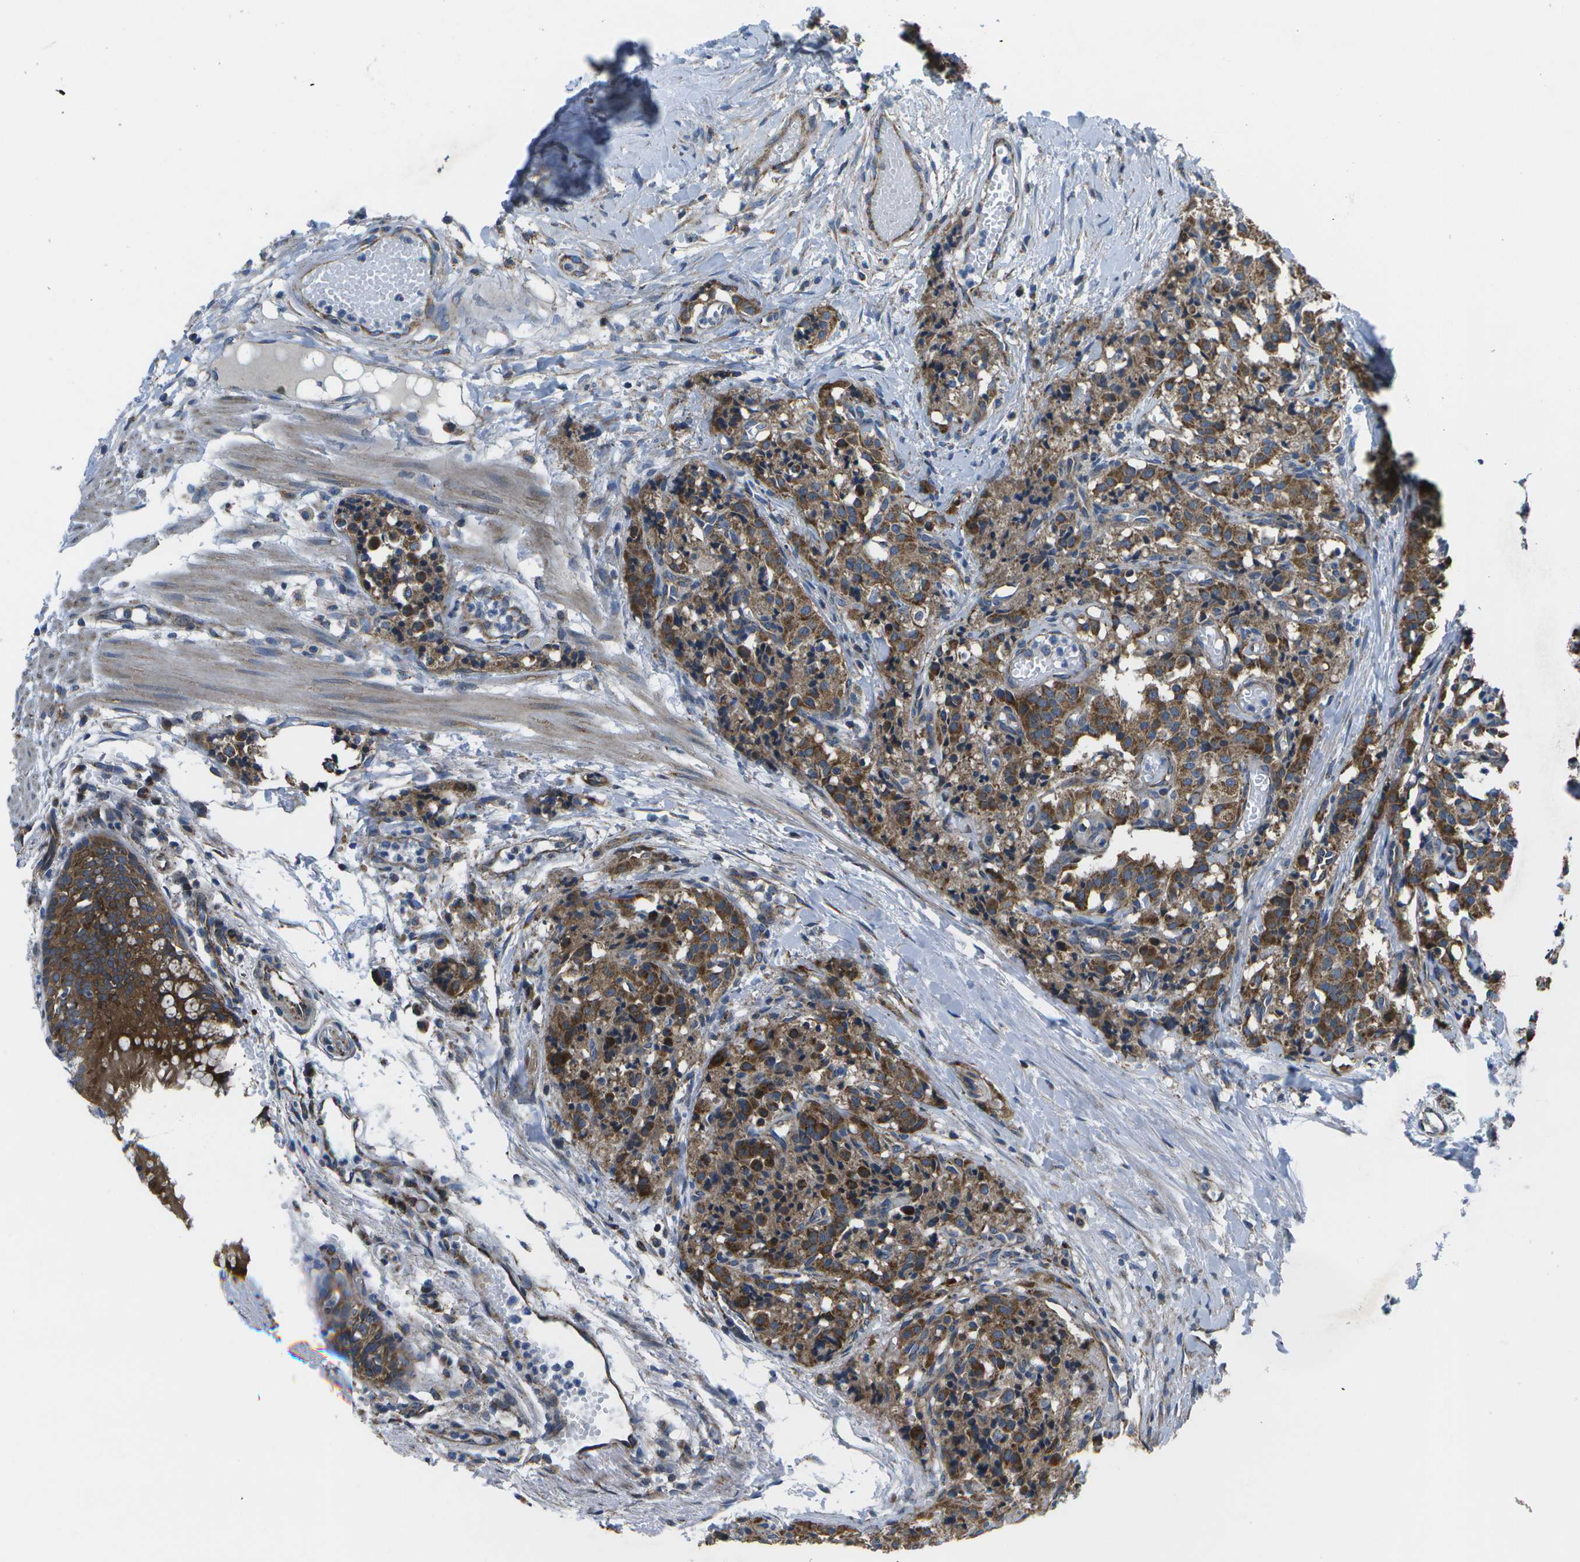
{"staining": {"intensity": "moderate", "quantity": ">75%", "location": "cytoplasmic/membranous"}, "tissue": "carcinoid", "cell_type": "Tumor cells", "image_type": "cancer", "snomed": [{"axis": "morphology", "description": "Carcinoid, malignant, NOS"}, {"axis": "topography", "description": "Lung"}], "caption": "Carcinoid was stained to show a protein in brown. There is medium levels of moderate cytoplasmic/membranous positivity in approximately >75% of tumor cells.", "gene": "MVK", "patient": {"sex": "male", "age": 30}}